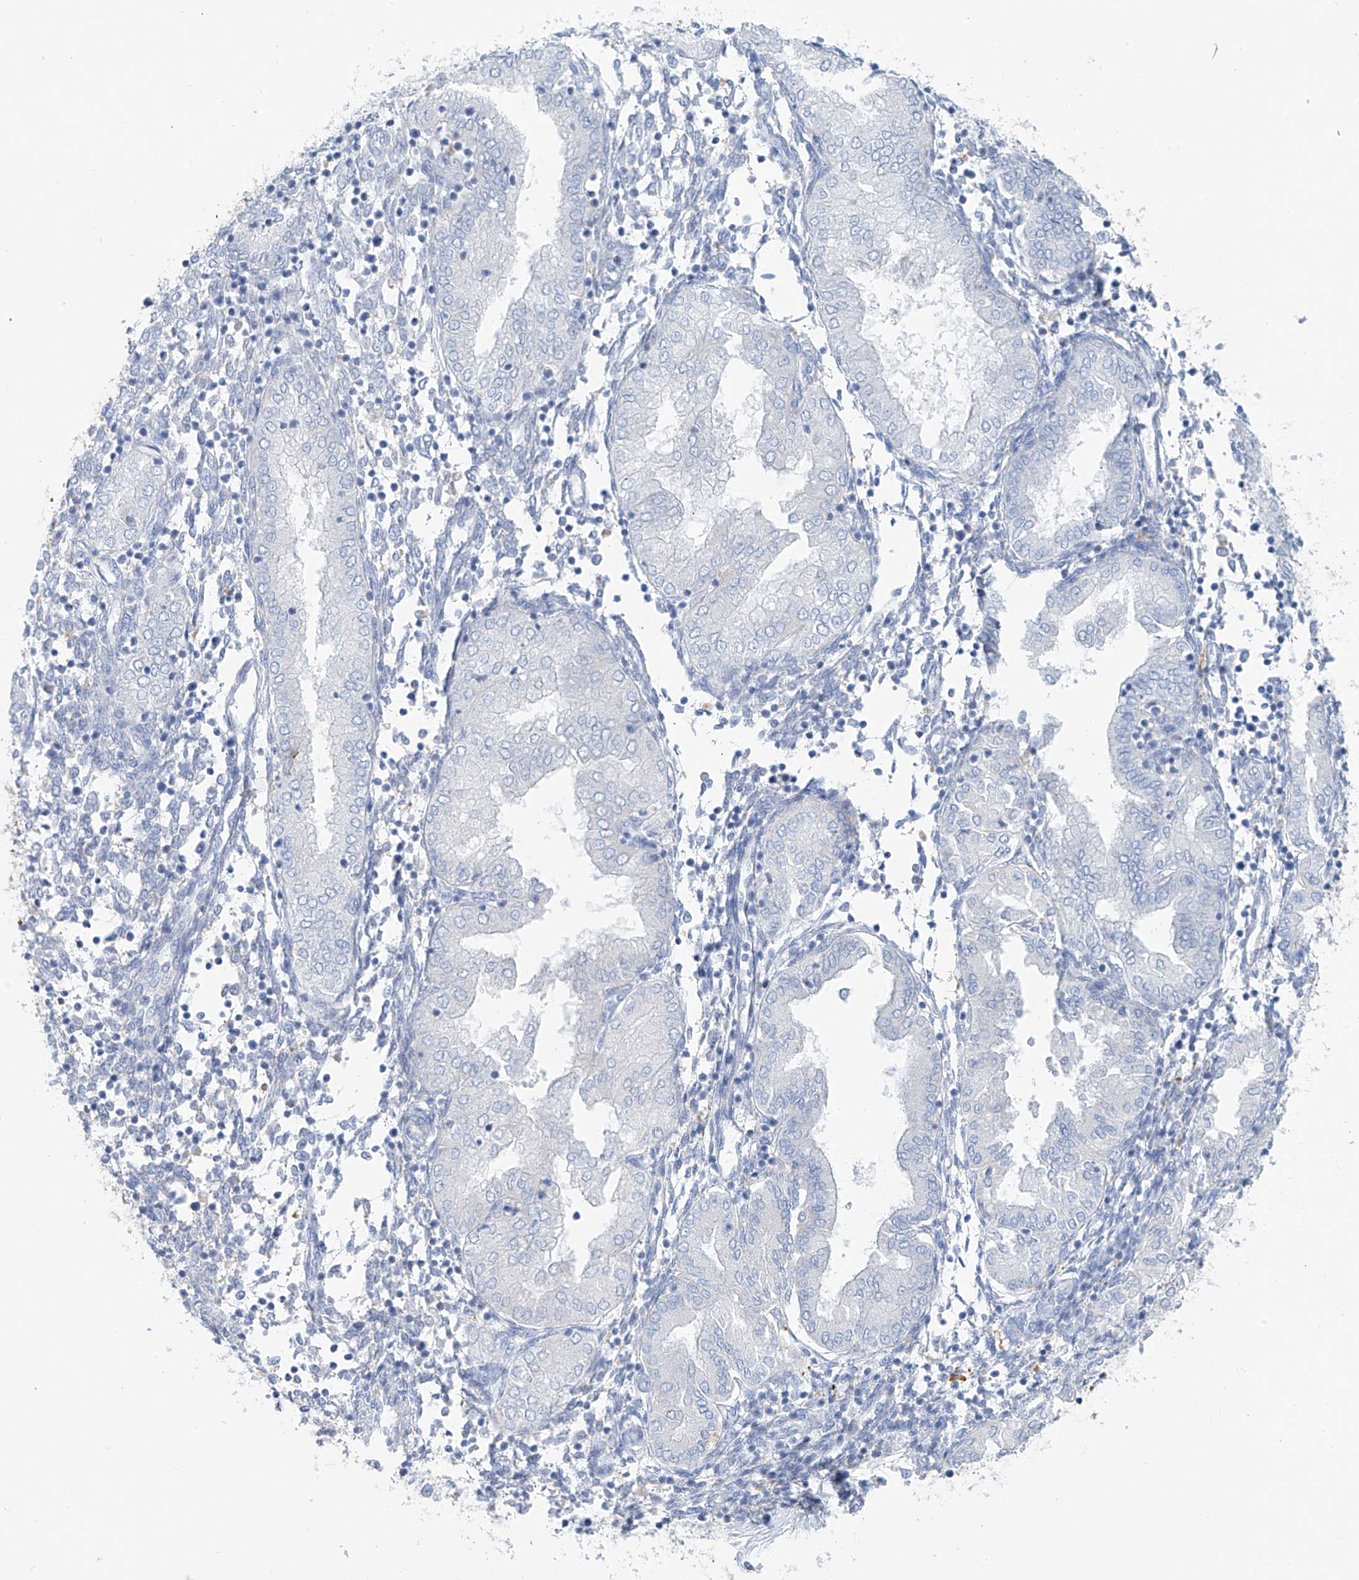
{"staining": {"intensity": "negative", "quantity": "none", "location": "none"}, "tissue": "endometrium", "cell_type": "Cells in endometrial stroma", "image_type": "normal", "snomed": [{"axis": "morphology", "description": "Normal tissue, NOS"}, {"axis": "topography", "description": "Endometrium"}], "caption": "The micrograph exhibits no significant expression in cells in endometrial stroma of endometrium.", "gene": "GLMP", "patient": {"sex": "female", "age": 53}}